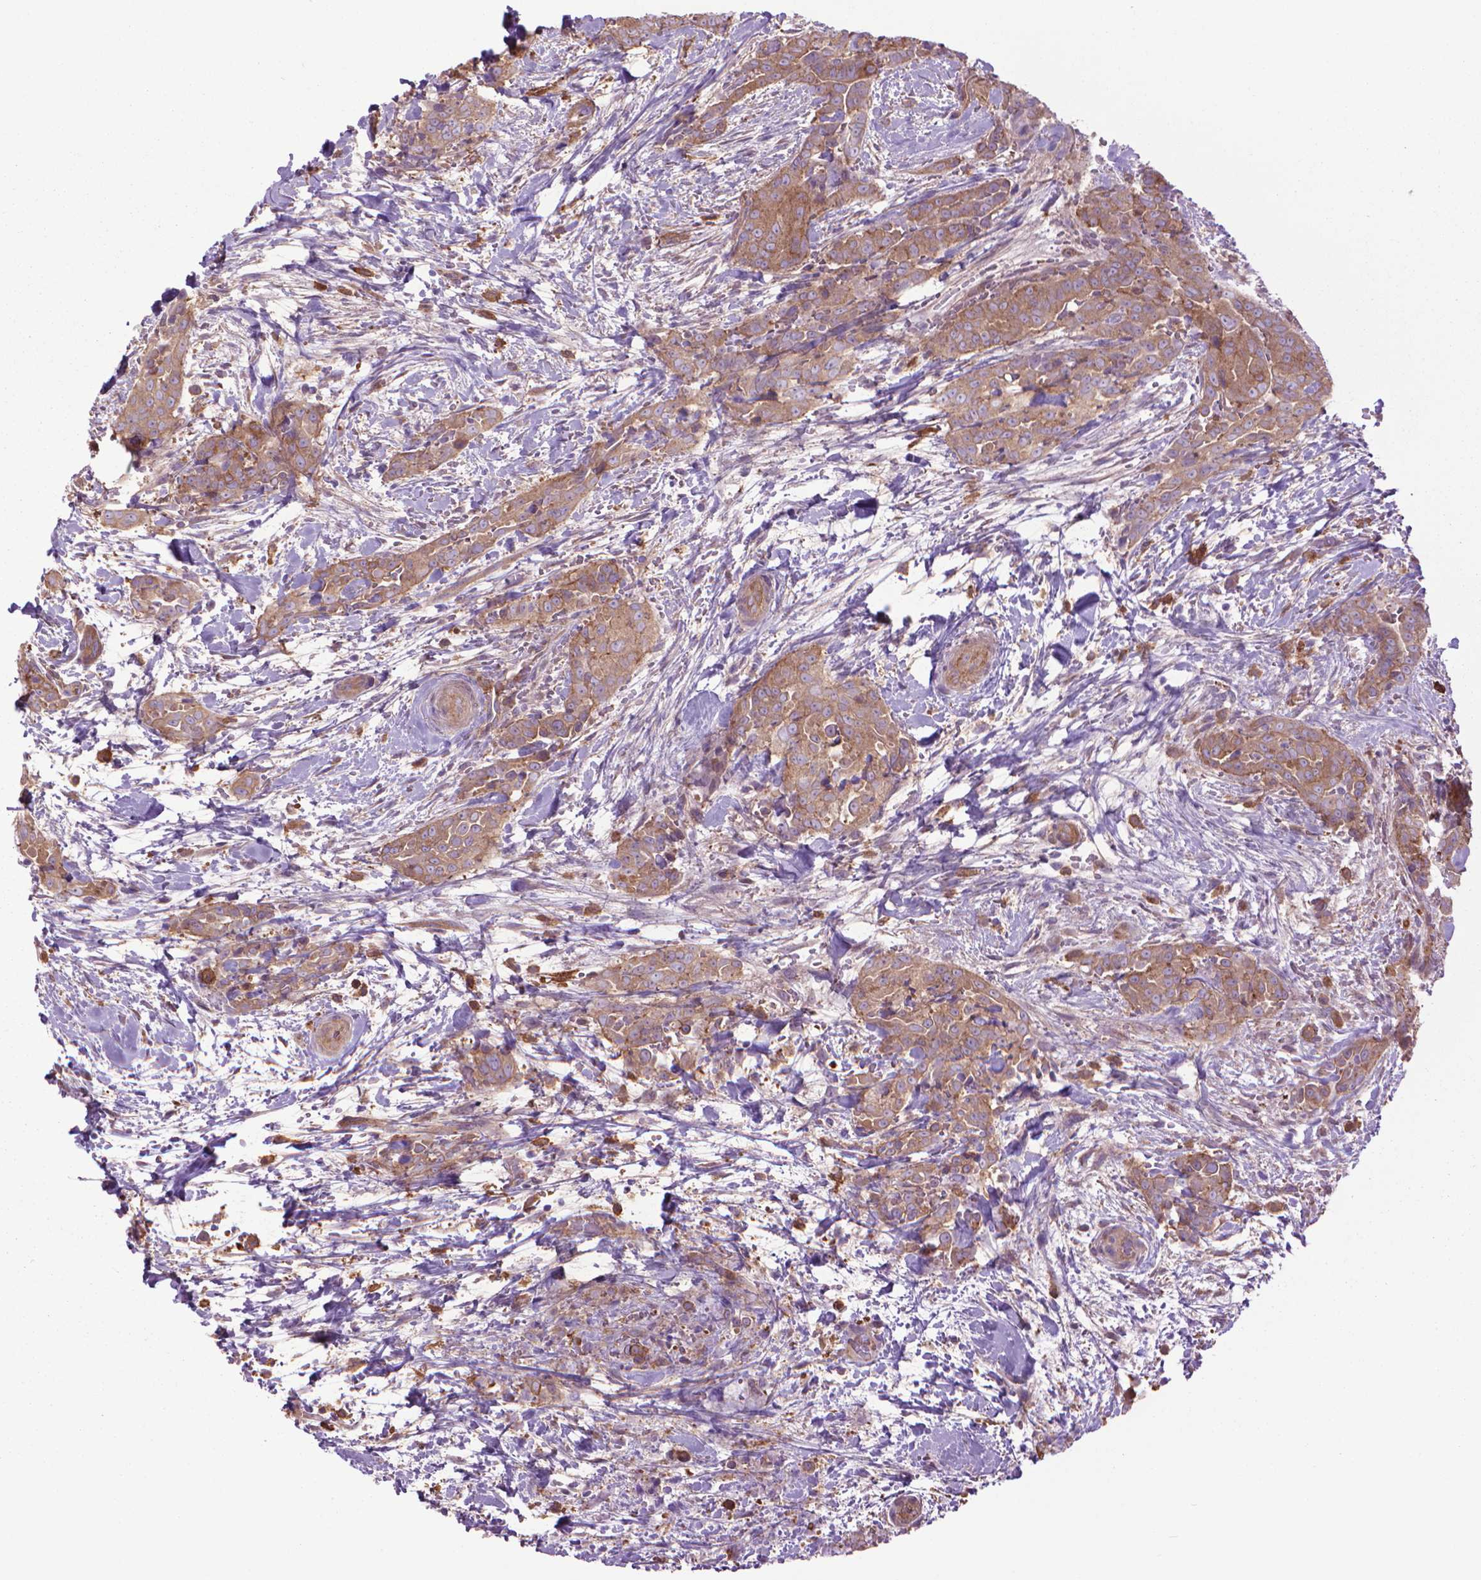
{"staining": {"intensity": "weak", "quantity": ">75%", "location": "cytoplasmic/membranous"}, "tissue": "thyroid cancer", "cell_type": "Tumor cells", "image_type": "cancer", "snomed": [{"axis": "morphology", "description": "Papillary adenocarcinoma, NOS"}, {"axis": "topography", "description": "Thyroid gland"}], "caption": "Tumor cells exhibit weak cytoplasmic/membranous positivity in approximately >75% of cells in thyroid cancer (papillary adenocarcinoma).", "gene": "CORO1B", "patient": {"sex": "male", "age": 61}}